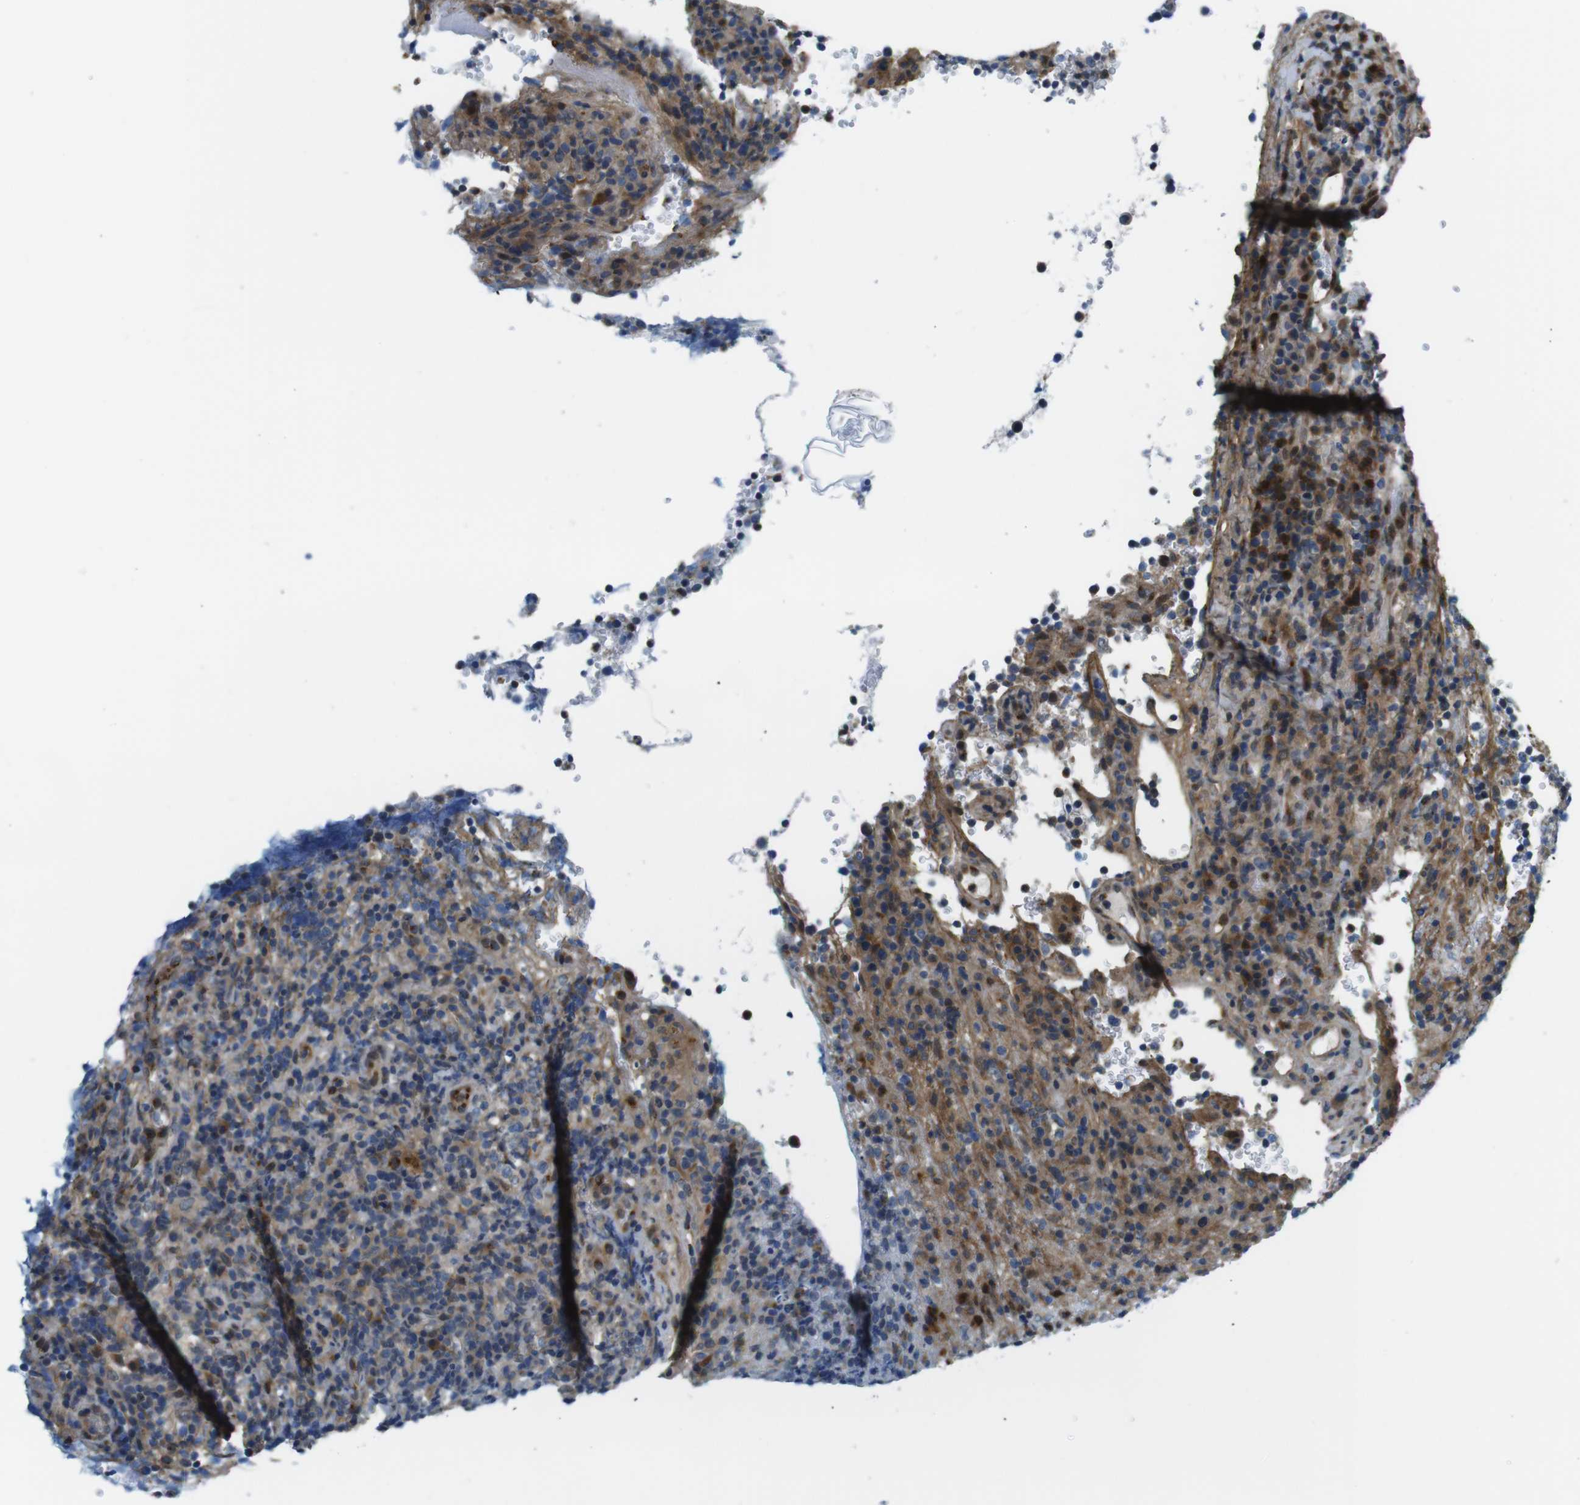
{"staining": {"intensity": "moderate", "quantity": "25%-75%", "location": "cytoplasmic/membranous"}, "tissue": "lymphoma", "cell_type": "Tumor cells", "image_type": "cancer", "snomed": [{"axis": "morphology", "description": "Malignant lymphoma, non-Hodgkin's type, High grade"}, {"axis": "topography", "description": "Lymph node"}], "caption": "High-grade malignant lymphoma, non-Hodgkin's type was stained to show a protein in brown. There is medium levels of moderate cytoplasmic/membranous staining in approximately 25%-75% of tumor cells. The staining was performed using DAB (3,3'-diaminobenzidine), with brown indicating positive protein expression. Nuclei are stained blue with hematoxylin.", "gene": "ZDHHC3", "patient": {"sex": "female", "age": 76}}